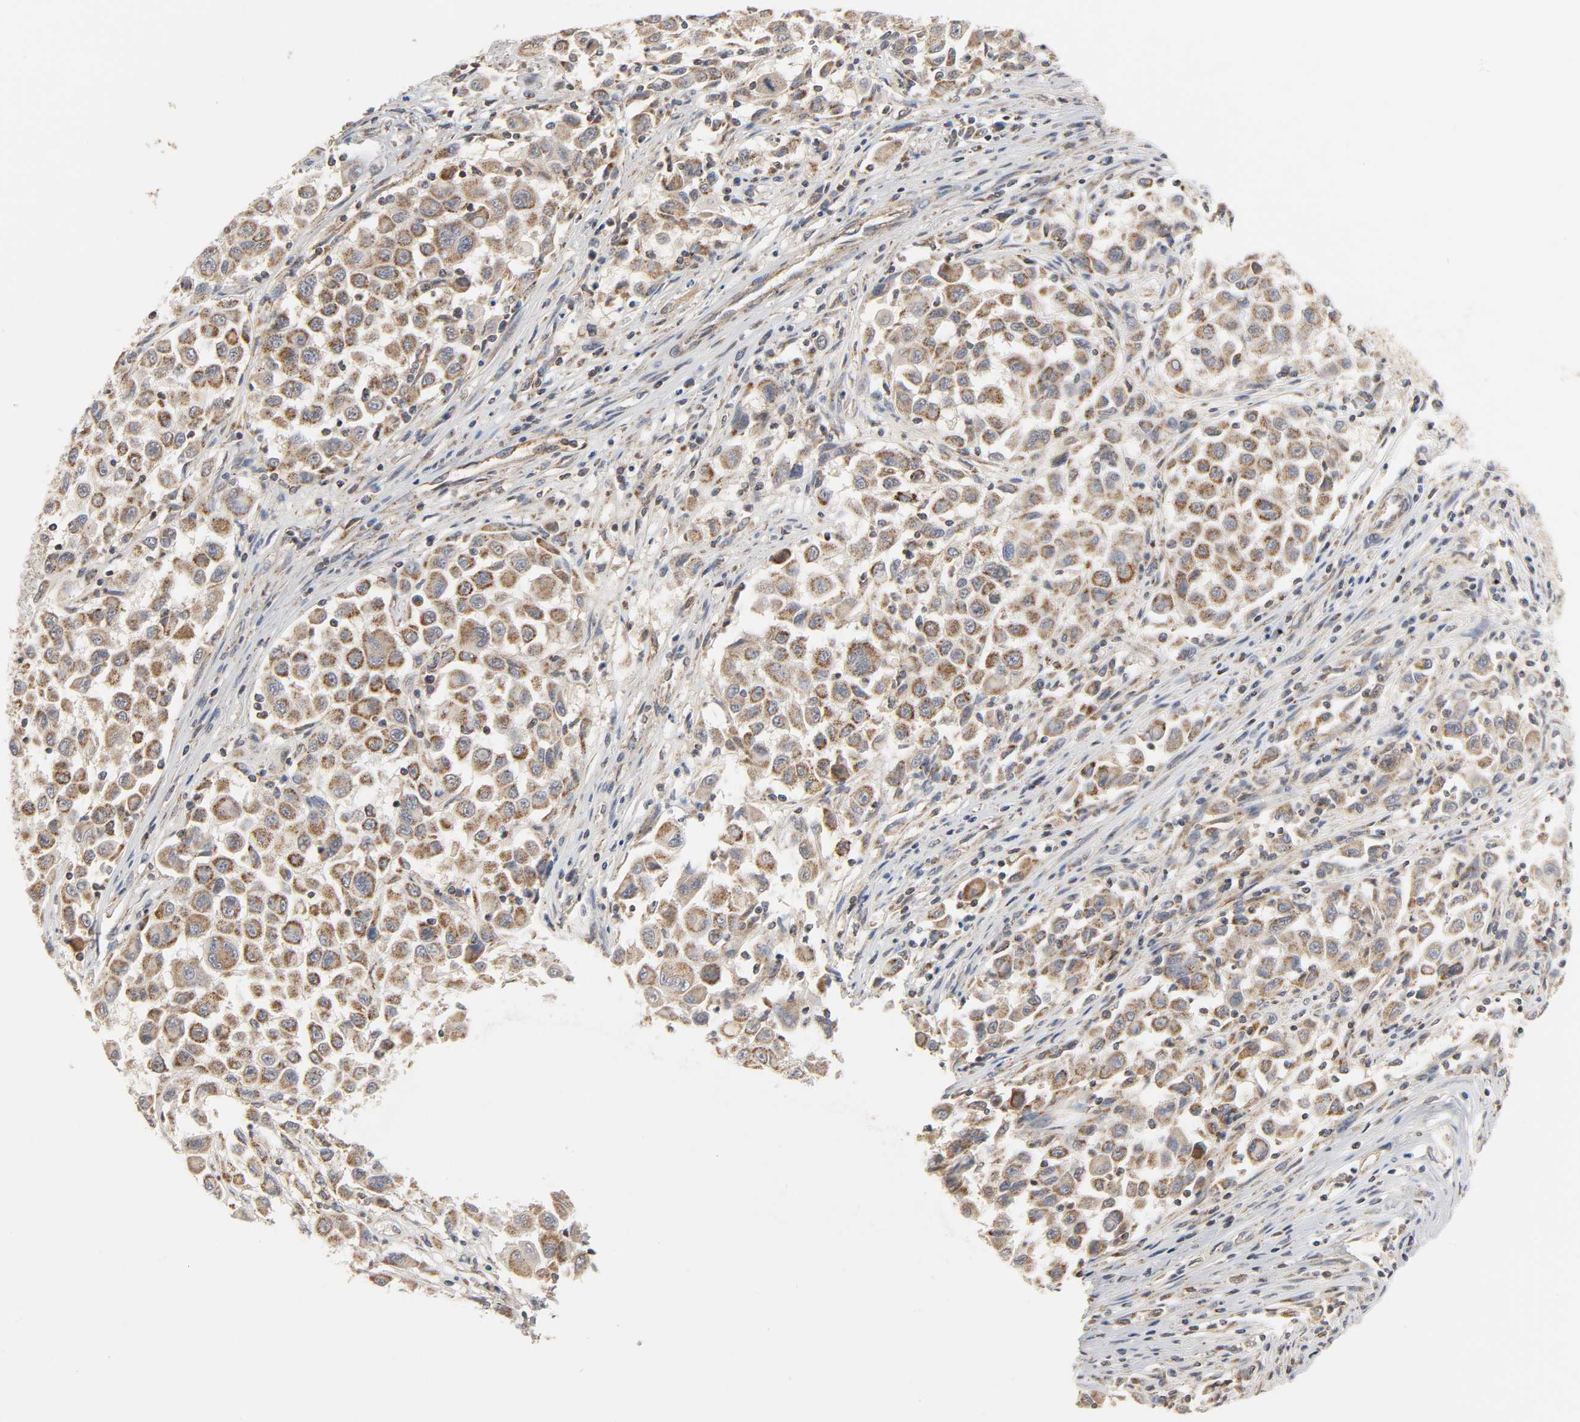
{"staining": {"intensity": "moderate", "quantity": ">75%", "location": "cytoplasmic/membranous"}, "tissue": "melanoma", "cell_type": "Tumor cells", "image_type": "cancer", "snomed": [{"axis": "morphology", "description": "Malignant melanoma, Metastatic site"}, {"axis": "topography", "description": "Lymph node"}], "caption": "This micrograph reveals IHC staining of human melanoma, with medium moderate cytoplasmic/membranous staining in about >75% of tumor cells.", "gene": "CLEC4E", "patient": {"sex": "male", "age": 61}}